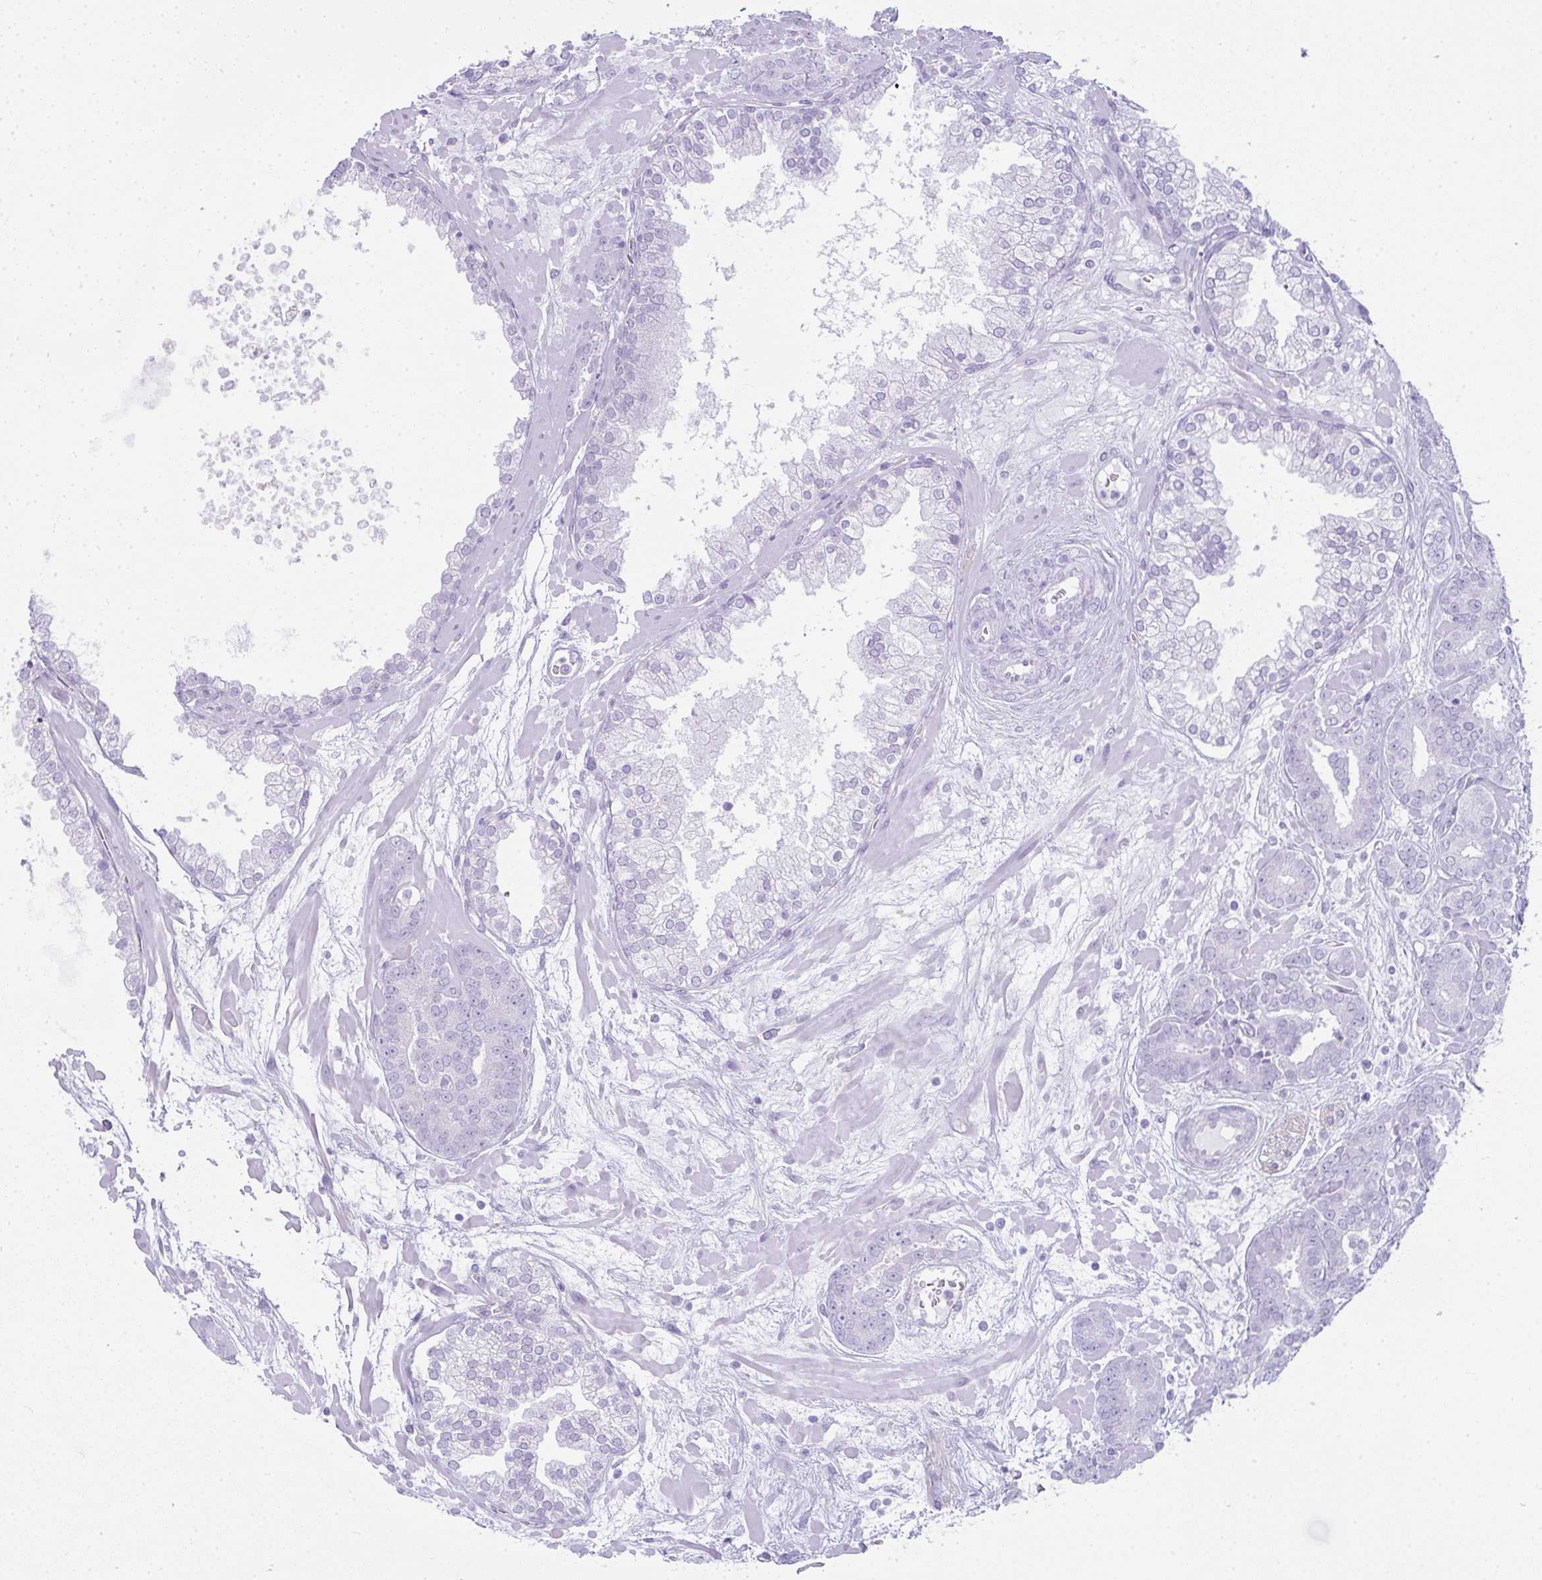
{"staining": {"intensity": "negative", "quantity": "none", "location": "none"}, "tissue": "prostate cancer", "cell_type": "Tumor cells", "image_type": "cancer", "snomed": [{"axis": "morphology", "description": "Adenocarcinoma, High grade"}, {"axis": "topography", "description": "Prostate"}], "caption": "This is a image of immunohistochemistry staining of prostate adenocarcinoma (high-grade), which shows no expression in tumor cells.", "gene": "RASL10A", "patient": {"sex": "male", "age": 66}}